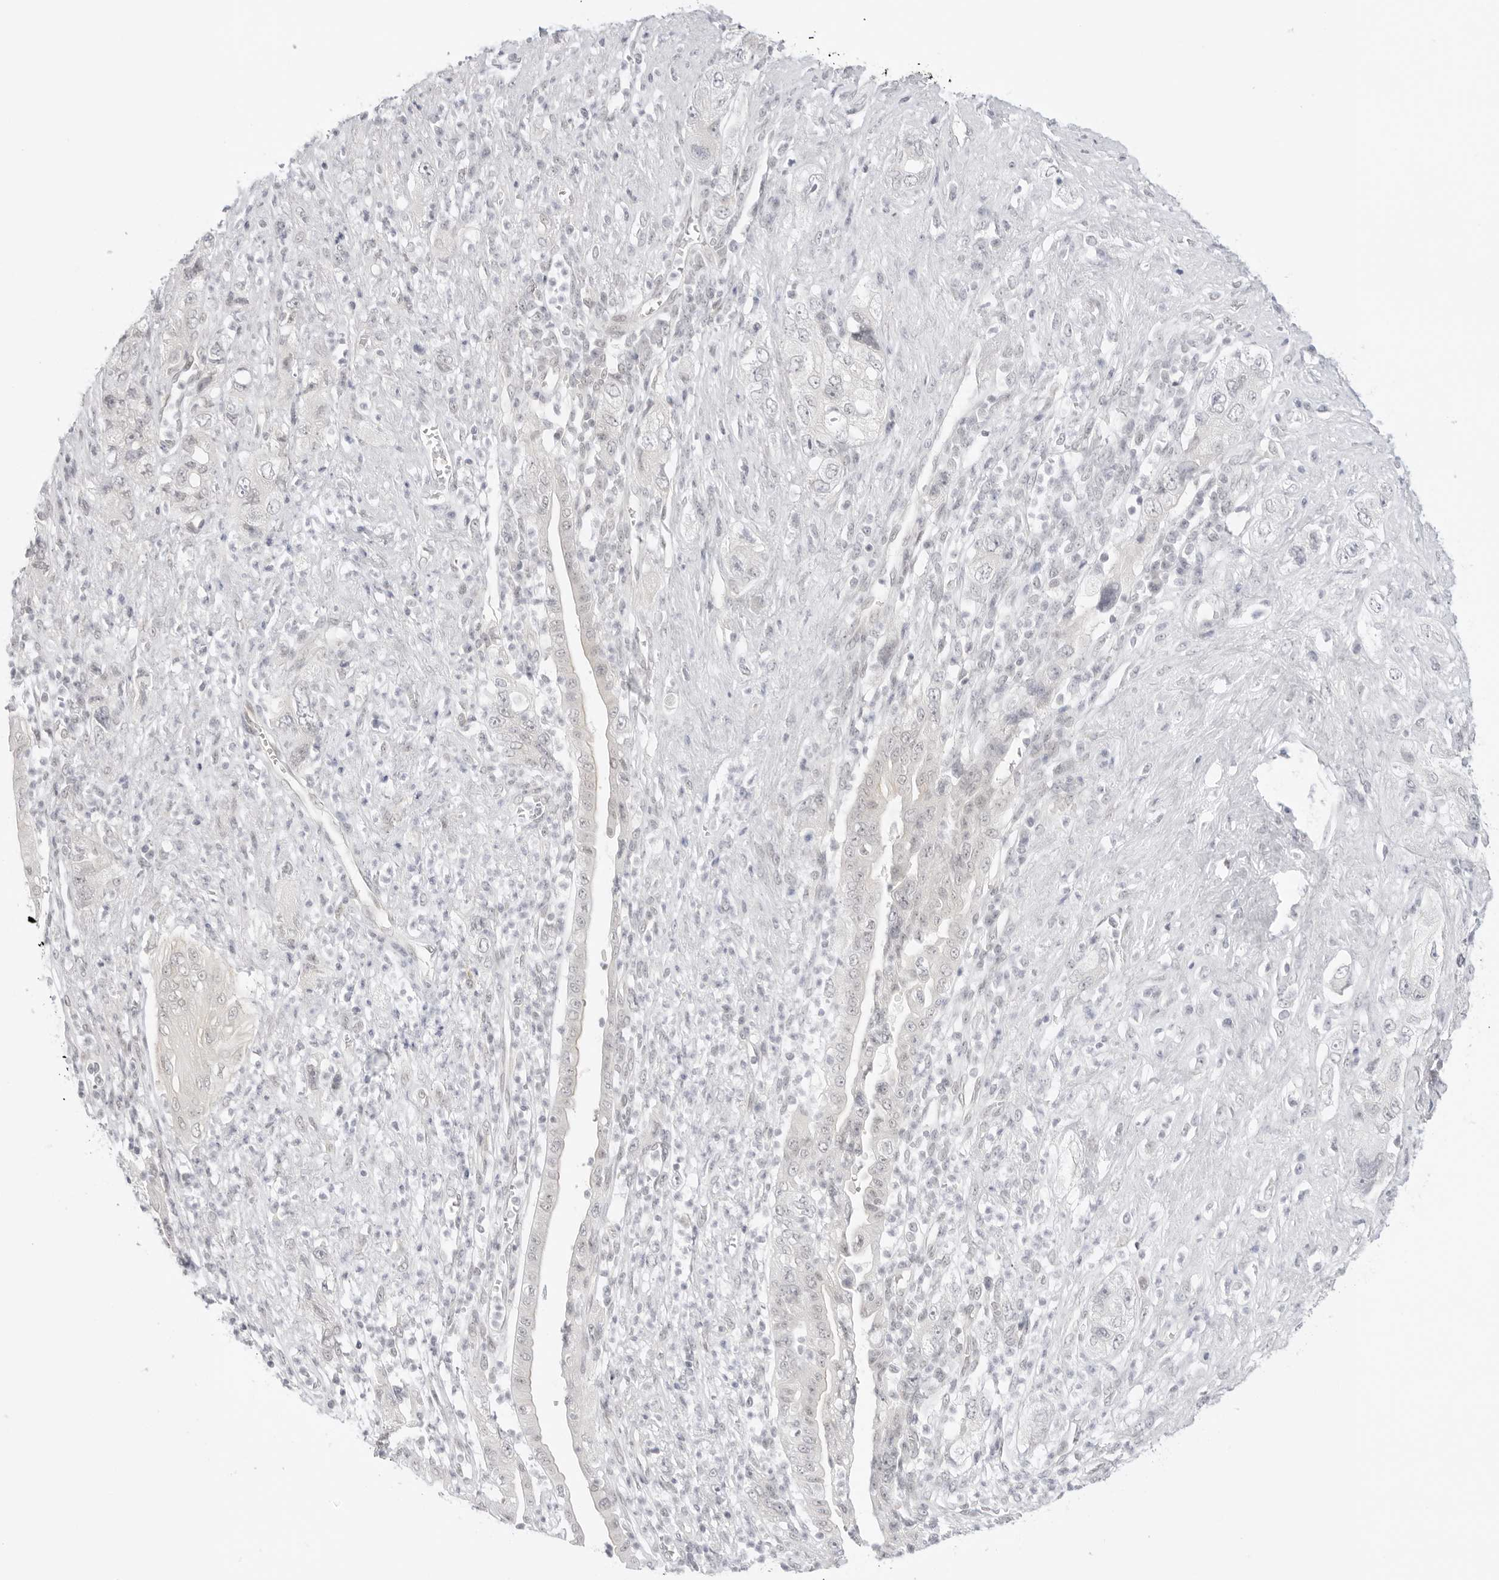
{"staining": {"intensity": "weak", "quantity": "<25%", "location": "cytoplasmic/membranous,nuclear"}, "tissue": "pancreatic cancer", "cell_type": "Tumor cells", "image_type": "cancer", "snomed": [{"axis": "morphology", "description": "Adenocarcinoma, NOS"}, {"axis": "topography", "description": "Pancreas"}], "caption": "High power microscopy photomicrograph of an IHC histopathology image of pancreatic adenocarcinoma, revealing no significant staining in tumor cells. (DAB immunohistochemistry visualized using brightfield microscopy, high magnification).", "gene": "MED18", "patient": {"sex": "female", "age": 73}}